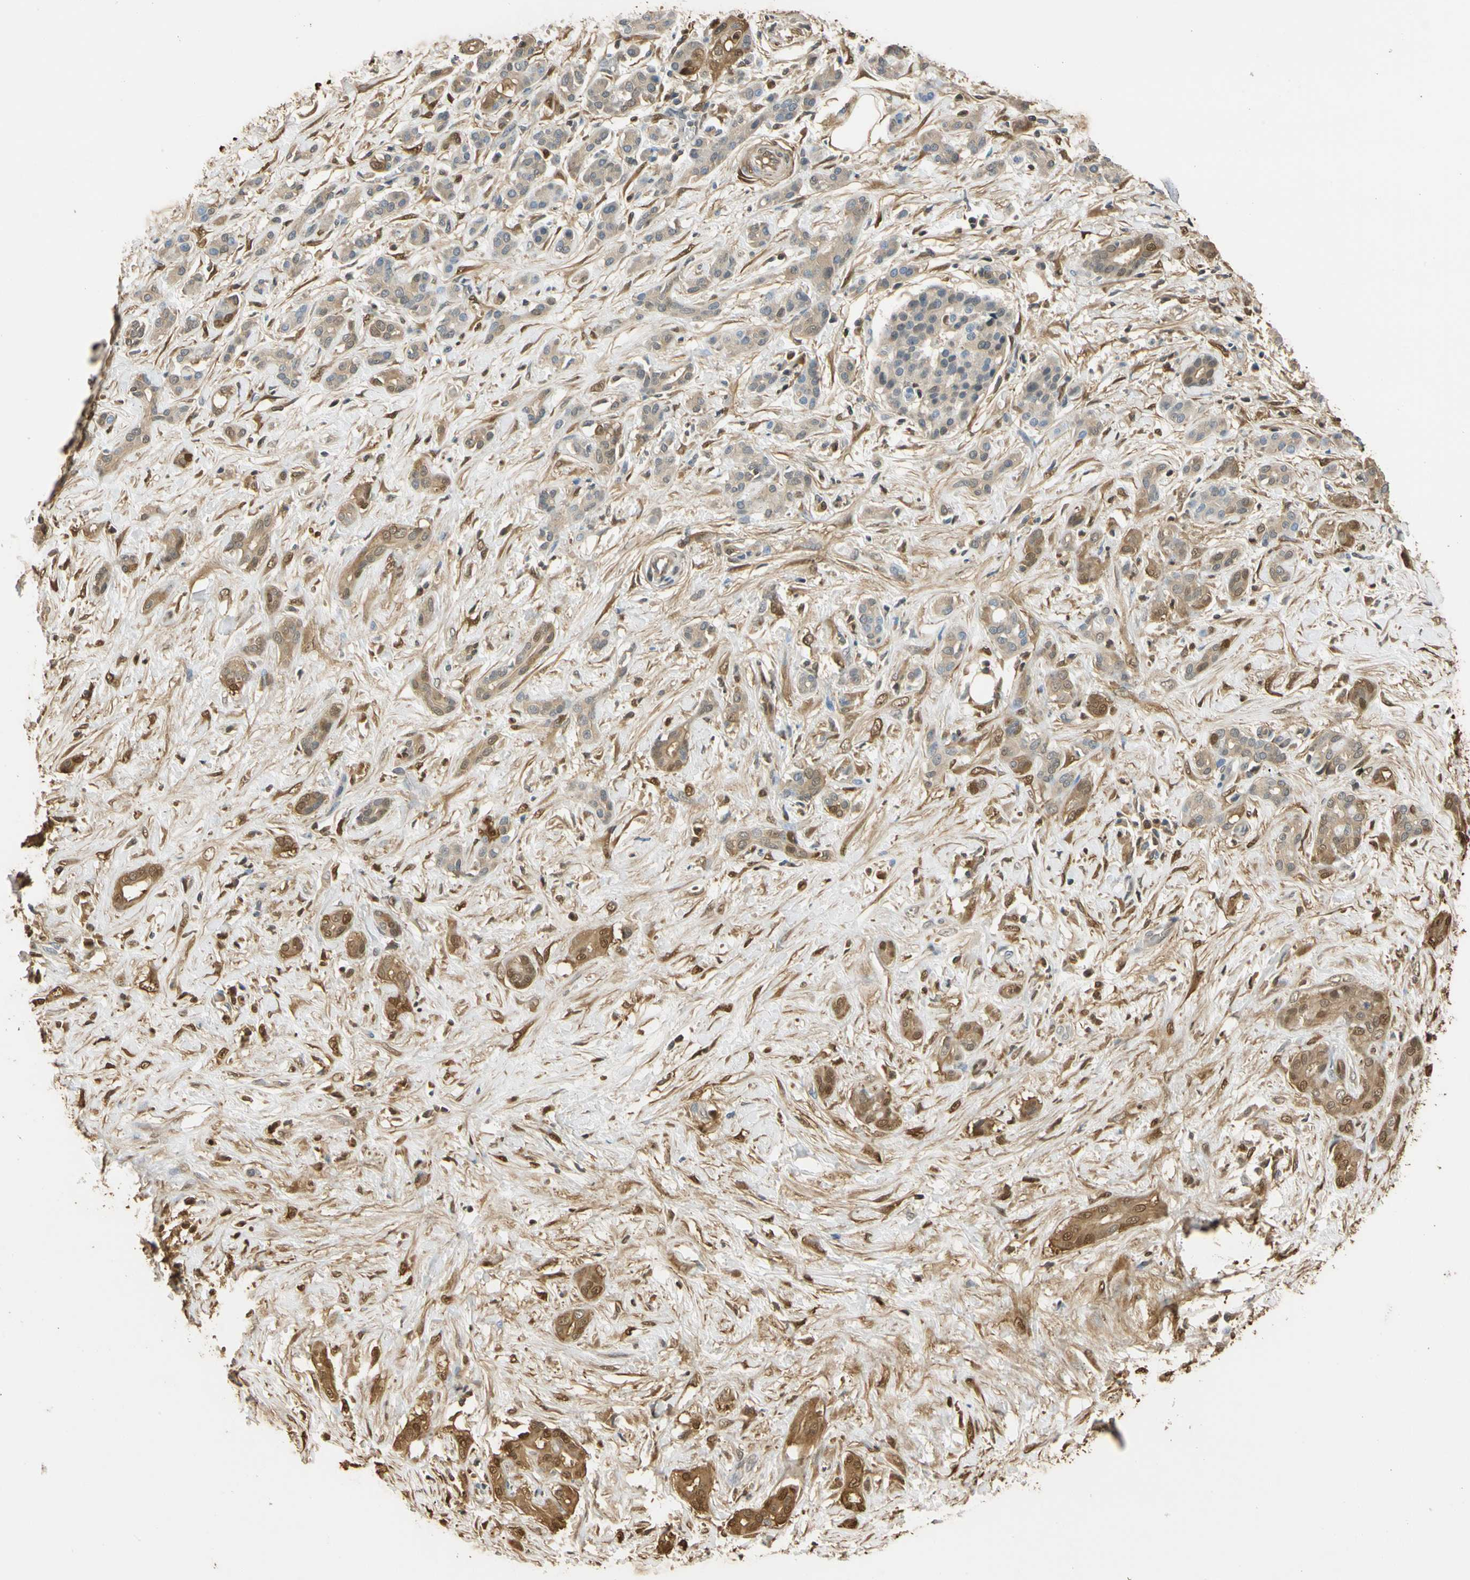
{"staining": {"intensity": "moderate", "quantity": ">75%", "location": "cytoplasmic/membranous,nuclear"}, "tissue": "pancreatic cancer", "cell_type": "Tumor cells", "image_type": "cancer", "snomed": [{"axis": "morphology", "description": "Adenocarcinoma, NOS"}, {"axis": "topography", "description": "Pancreas"}], "caption": "Immunohistochemical staining of pancreatic cancer (adenocarcinoma) shows medium levels of moderate cytoplasmic/membranous and nuclear protein expression in about >75% of tumor cells.", "gene": "S100A6", "patient": {"sex": "male", "age": 41}}